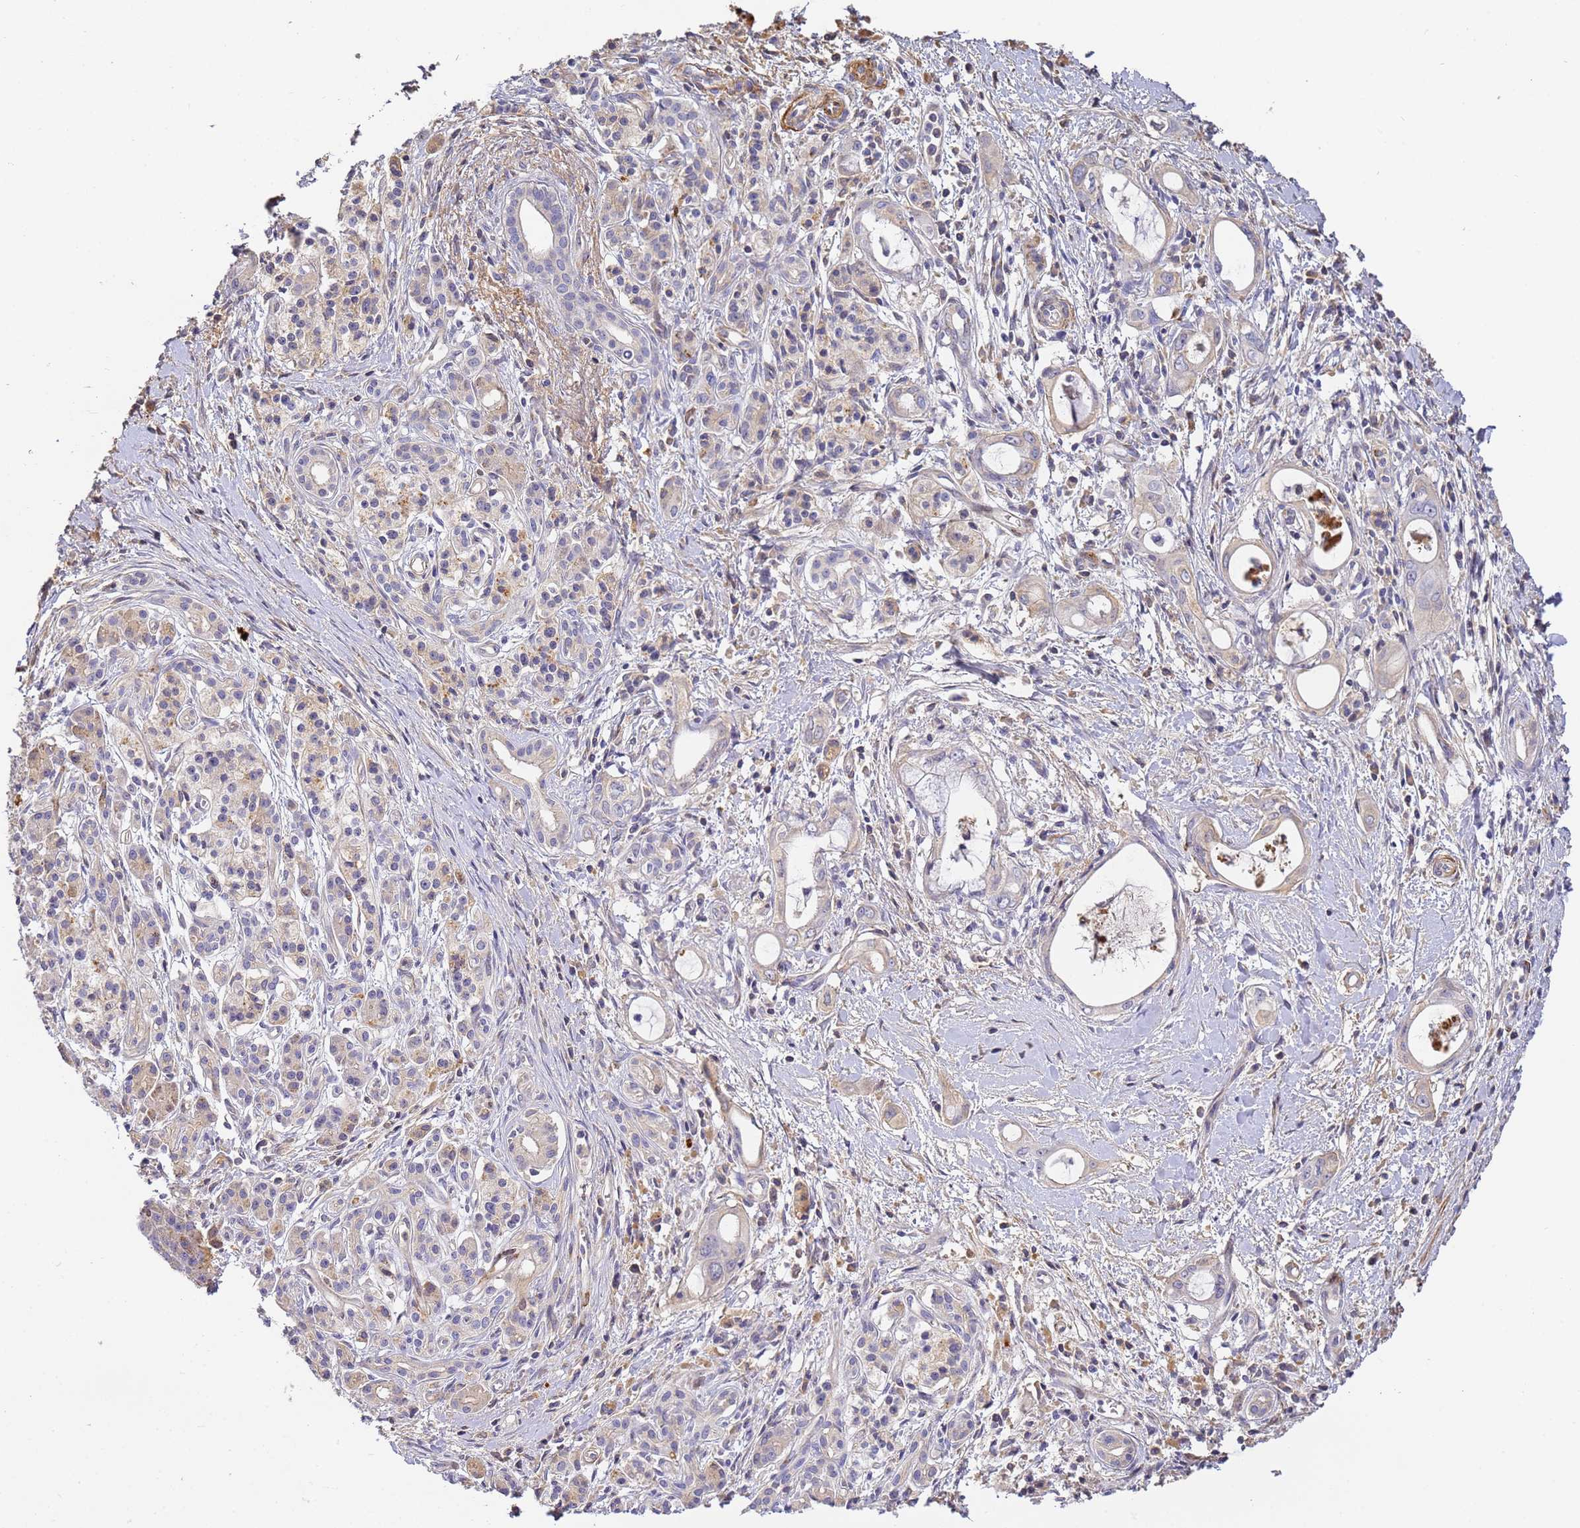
{"staining": {"intensity": "weak", "quantity": "<25%", "location": "cytoplasmic/membranous"}, "tissue": "pancreatic cancer", "cell_type": "Tumor cells", "image_type": "cancer", "snomed": [{"axis": "morphology", "description": "Adenocarcinoma, NOS"}, {"axis": "topography", "description": "Pancreas"}], "caption": "Immunohistochemistry (IHC) of pancreatic cancer reveals no expression in tumor cells.", "gene": "CFH", "patient": {"sex": "male", "age": 72}}